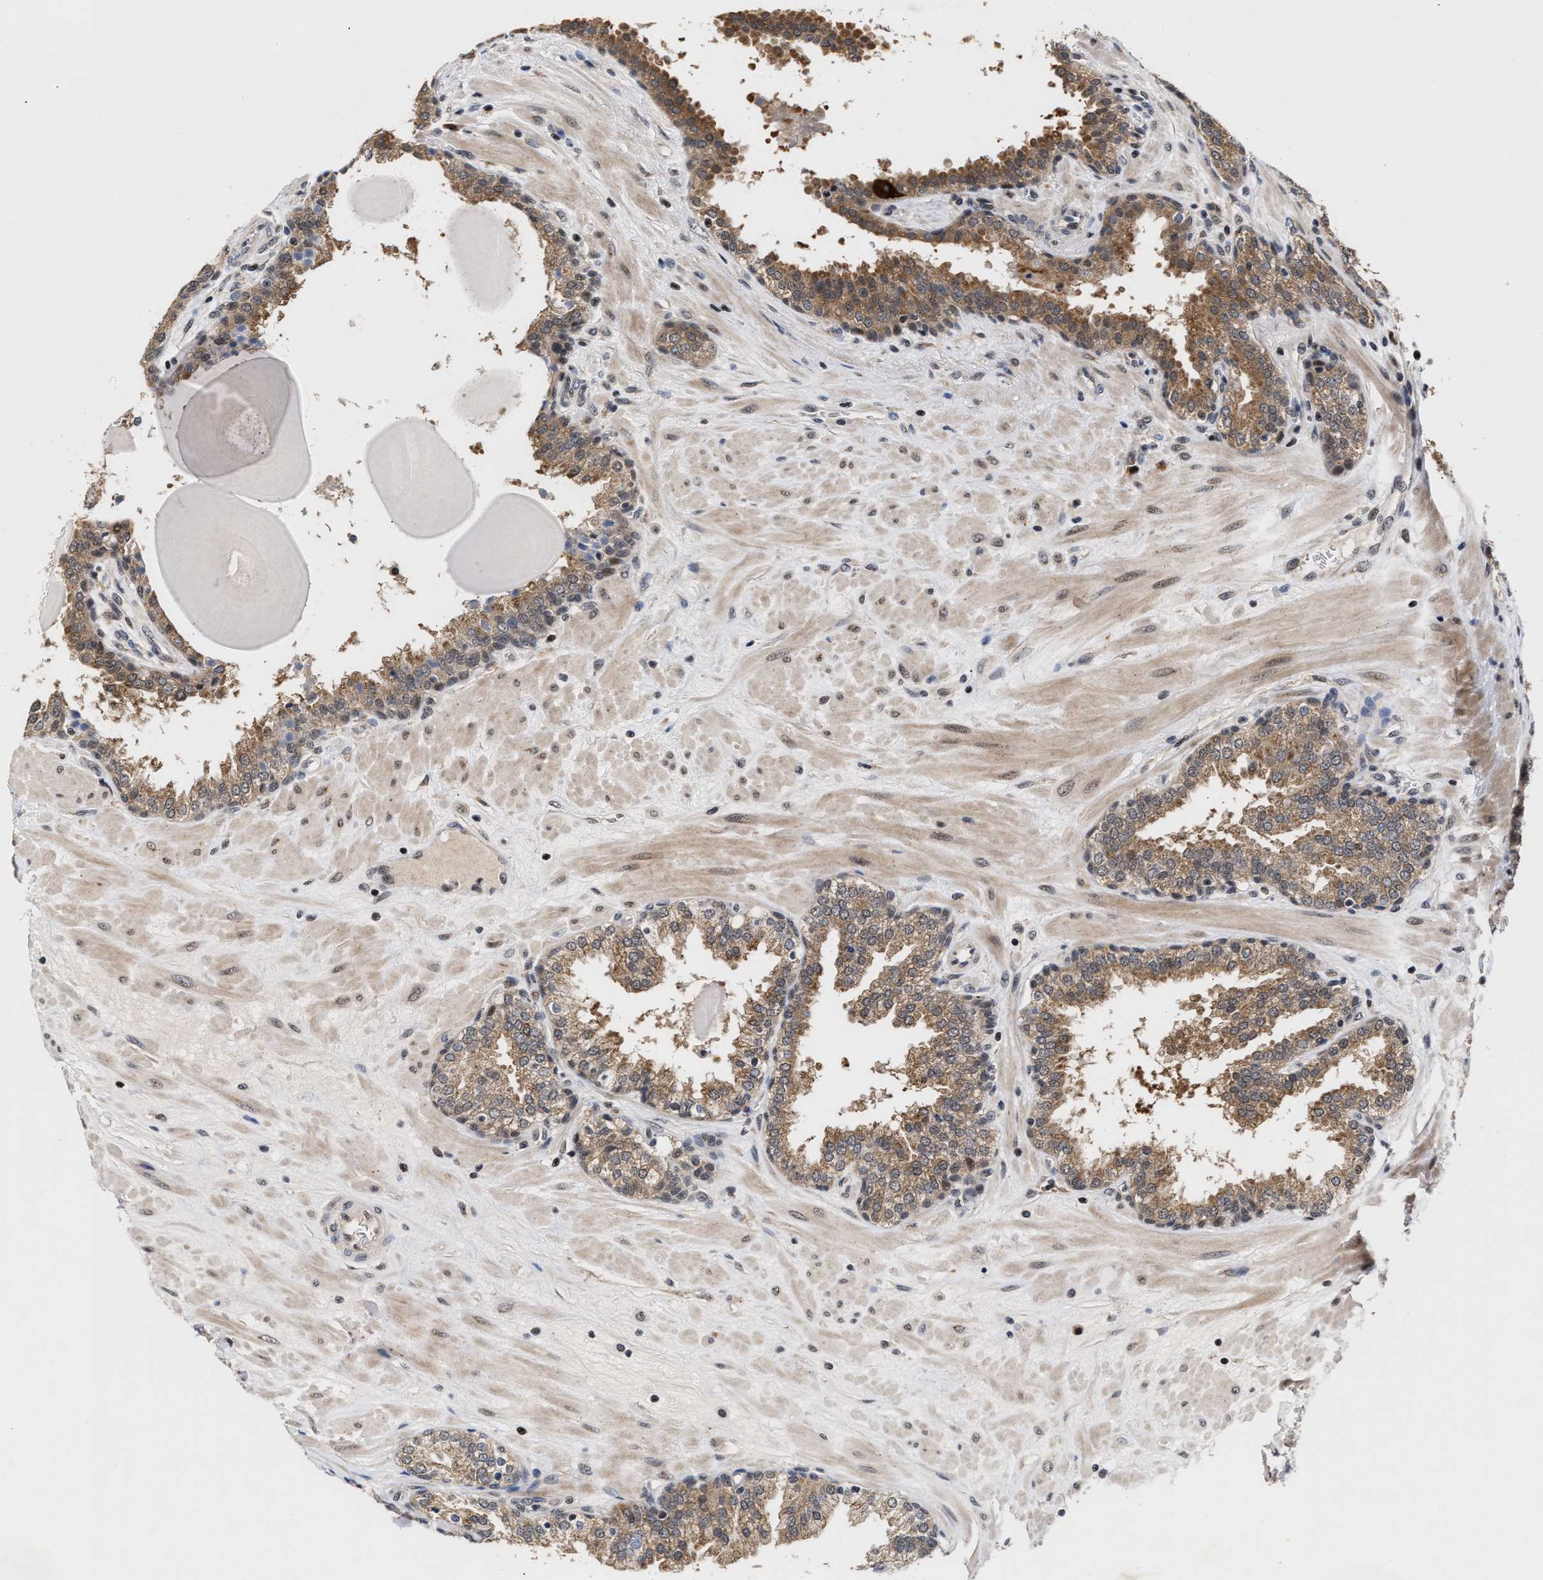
{"staining": {"intensity": "moderate", "quantity": ">75%", "location": "cytoplasmic/membranous"}, "tissue": "prostate", "cell_type": "Glandular cells", "image_type": "normal", "snomed": [{"axis": "morphology", "description": "Normal tissue, NOS"}, {"axis": "topography", "description": "Prostate"}], "caption": "Prostate stained with immunohistochemistry (IHC) exhibits moderate cytoplasmic/membranous staining in about >75% of glandular cells. (DAB (3,3'-diaminobenzidine) = brown stain, brightfield microscopy at high magnification).", "gene": "CLIP2", "patient": {"sex": "male", "age": 51}}